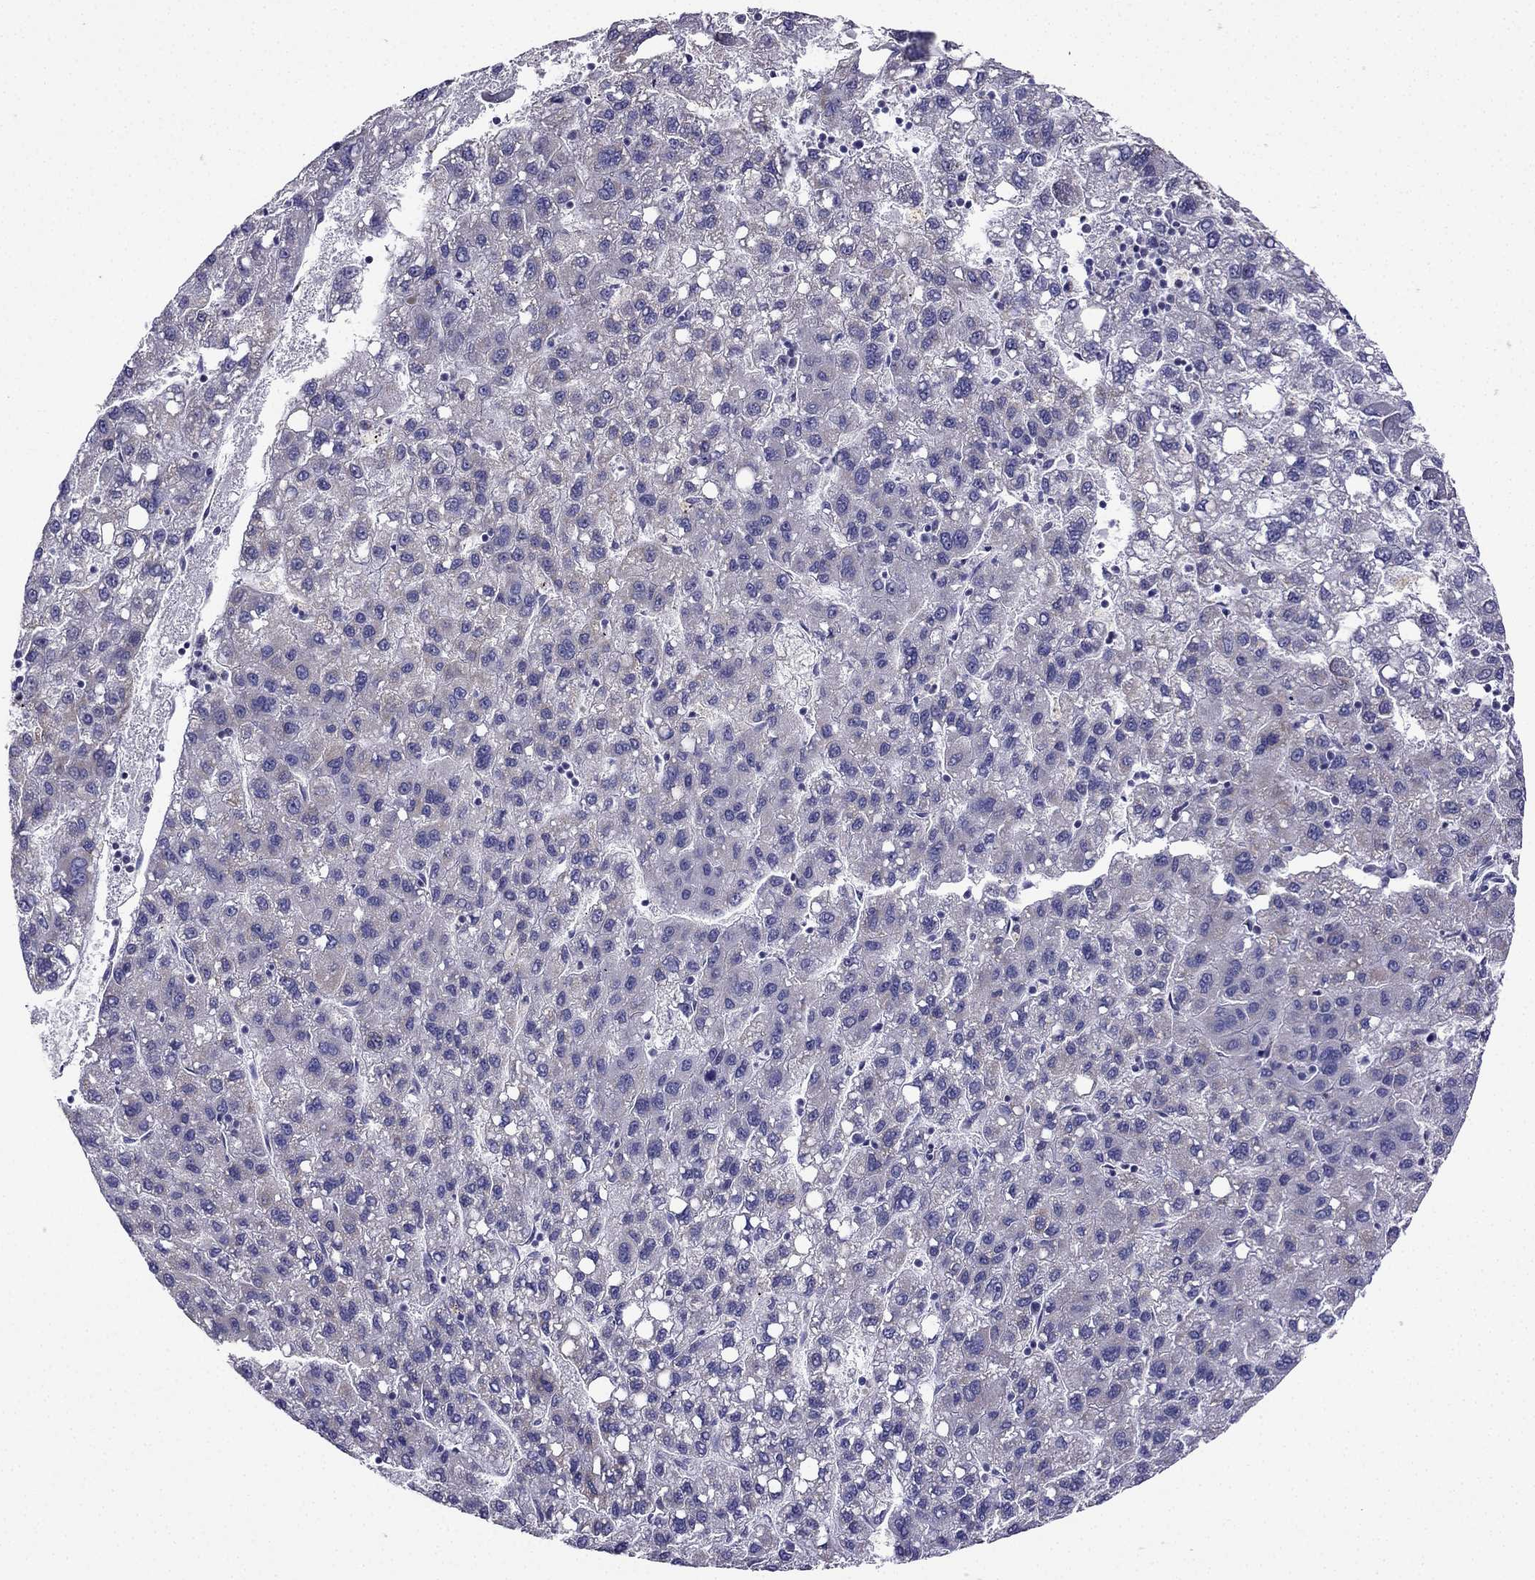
{"staining": {"intensity": "negative", "quantity": "none", "location": "none"}, "tissue": "liver cancer", "cell_type": "Tumor cells", "image_type": "cancer", "snomed": [{"axis": "morphology", "description": "Carcinoma, Hepatocellular, NOS"}, {"axis": "topography", "description": "Liver"}], "caption": "Tumor cells are negative for brown protein staining in hepatocellular carcinoma (liver).", "gene": "KIF5A", "patient": {"sex": "female", "age": 82}}